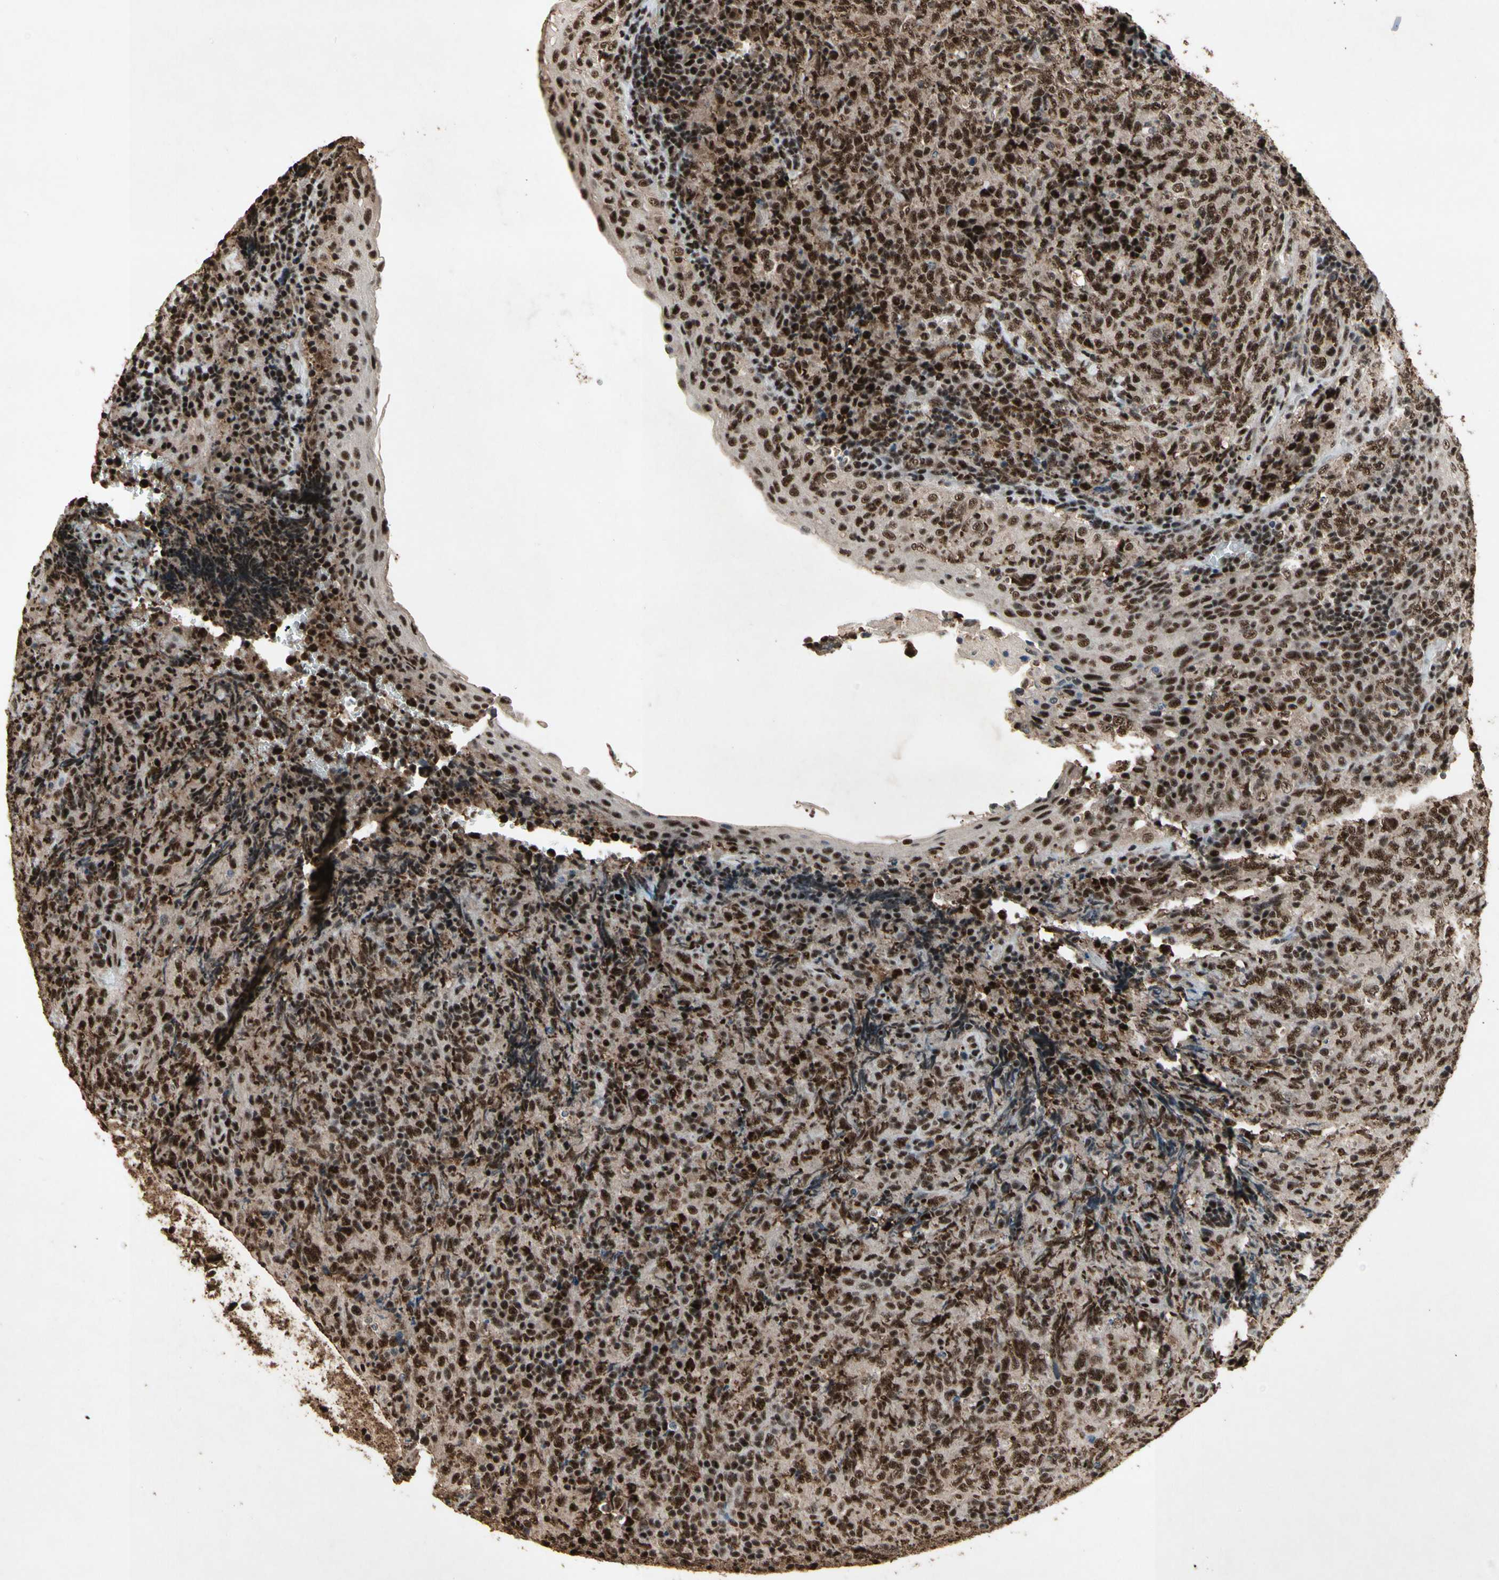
{"staining": {"intensity": "strong", "quantity": ">75%", "location": "cytoplasmic/membranous,nuclear"}, "tissue": "lymphoma", "cell_type": "Tumor cells", "image_type": "cancer", "snomed": [{"axis": "morphology", "description": "Malignant lymphoma, non-Hodgkin's type, High grade"}, {"axis": "topography", "description": "Tonsil"}], "caption": "Lymphoma tissue demonstrates strong cytoplasmic/membranous and nuclear expression in about >75% of tumor cells, visualized by immunohistochemistry.", "gene": "TBX2", "patient": {"sex": "female", "age": 36}}